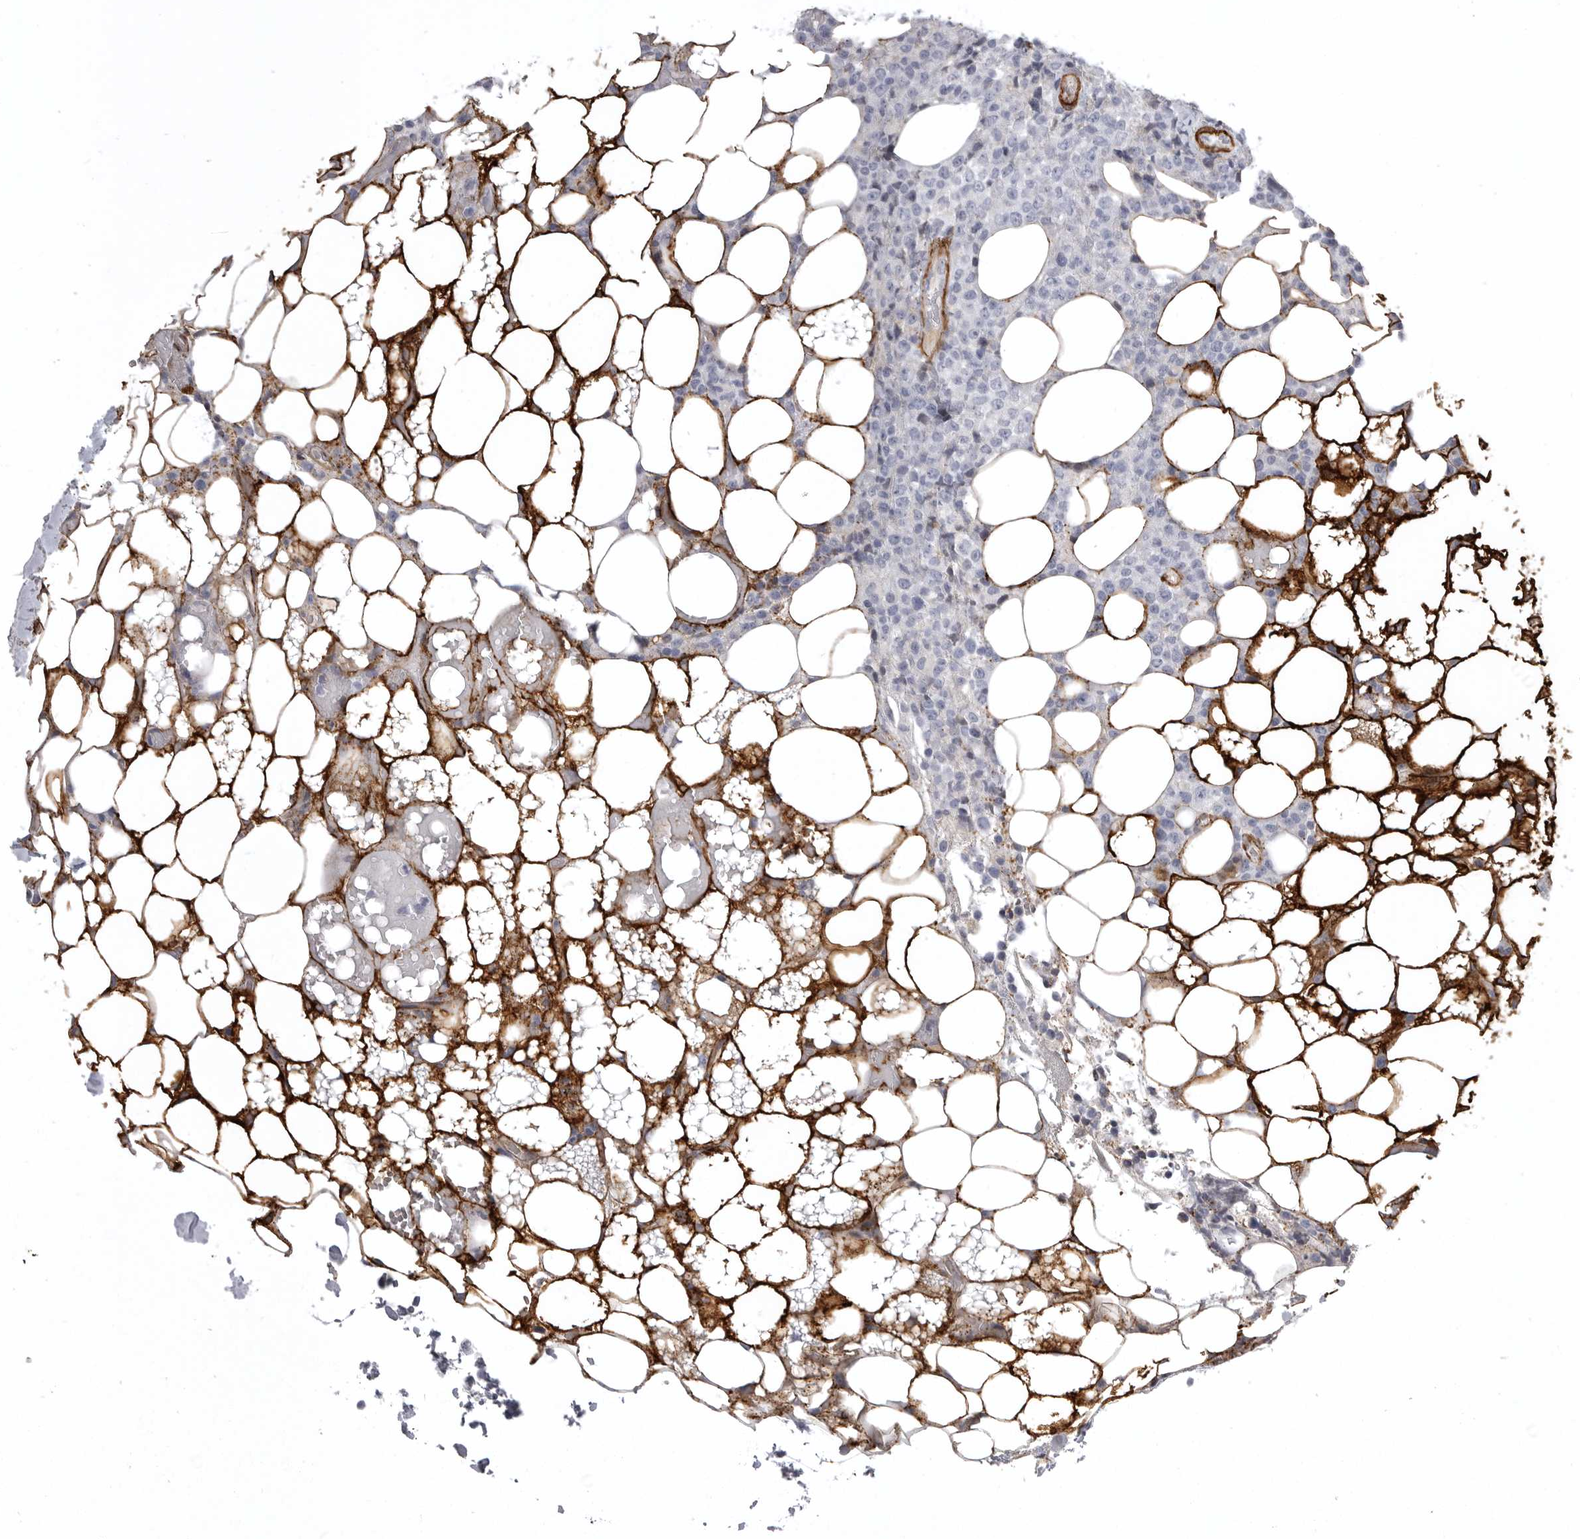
{"staining": {"intensity": "negative", "quantity": "none", "location": "none"}, "tissue": "lymphoma", "cell_type": "Tumor cells", "image_type": "cancer", "snomed": [{"axis": "morphology", "description": "Malignant lymphoma, non-Hodgkin's type, High grade"}, {"axis": "topography", "description": "Lymph node"}], "caption": "Photomicrograph shows no significant protein staining in tumor cells of malignant lymphoma, non-Hodgkin's type (high-grade).", "gene": "AOC3", "patient": {"sex": "male", "age": 13}}